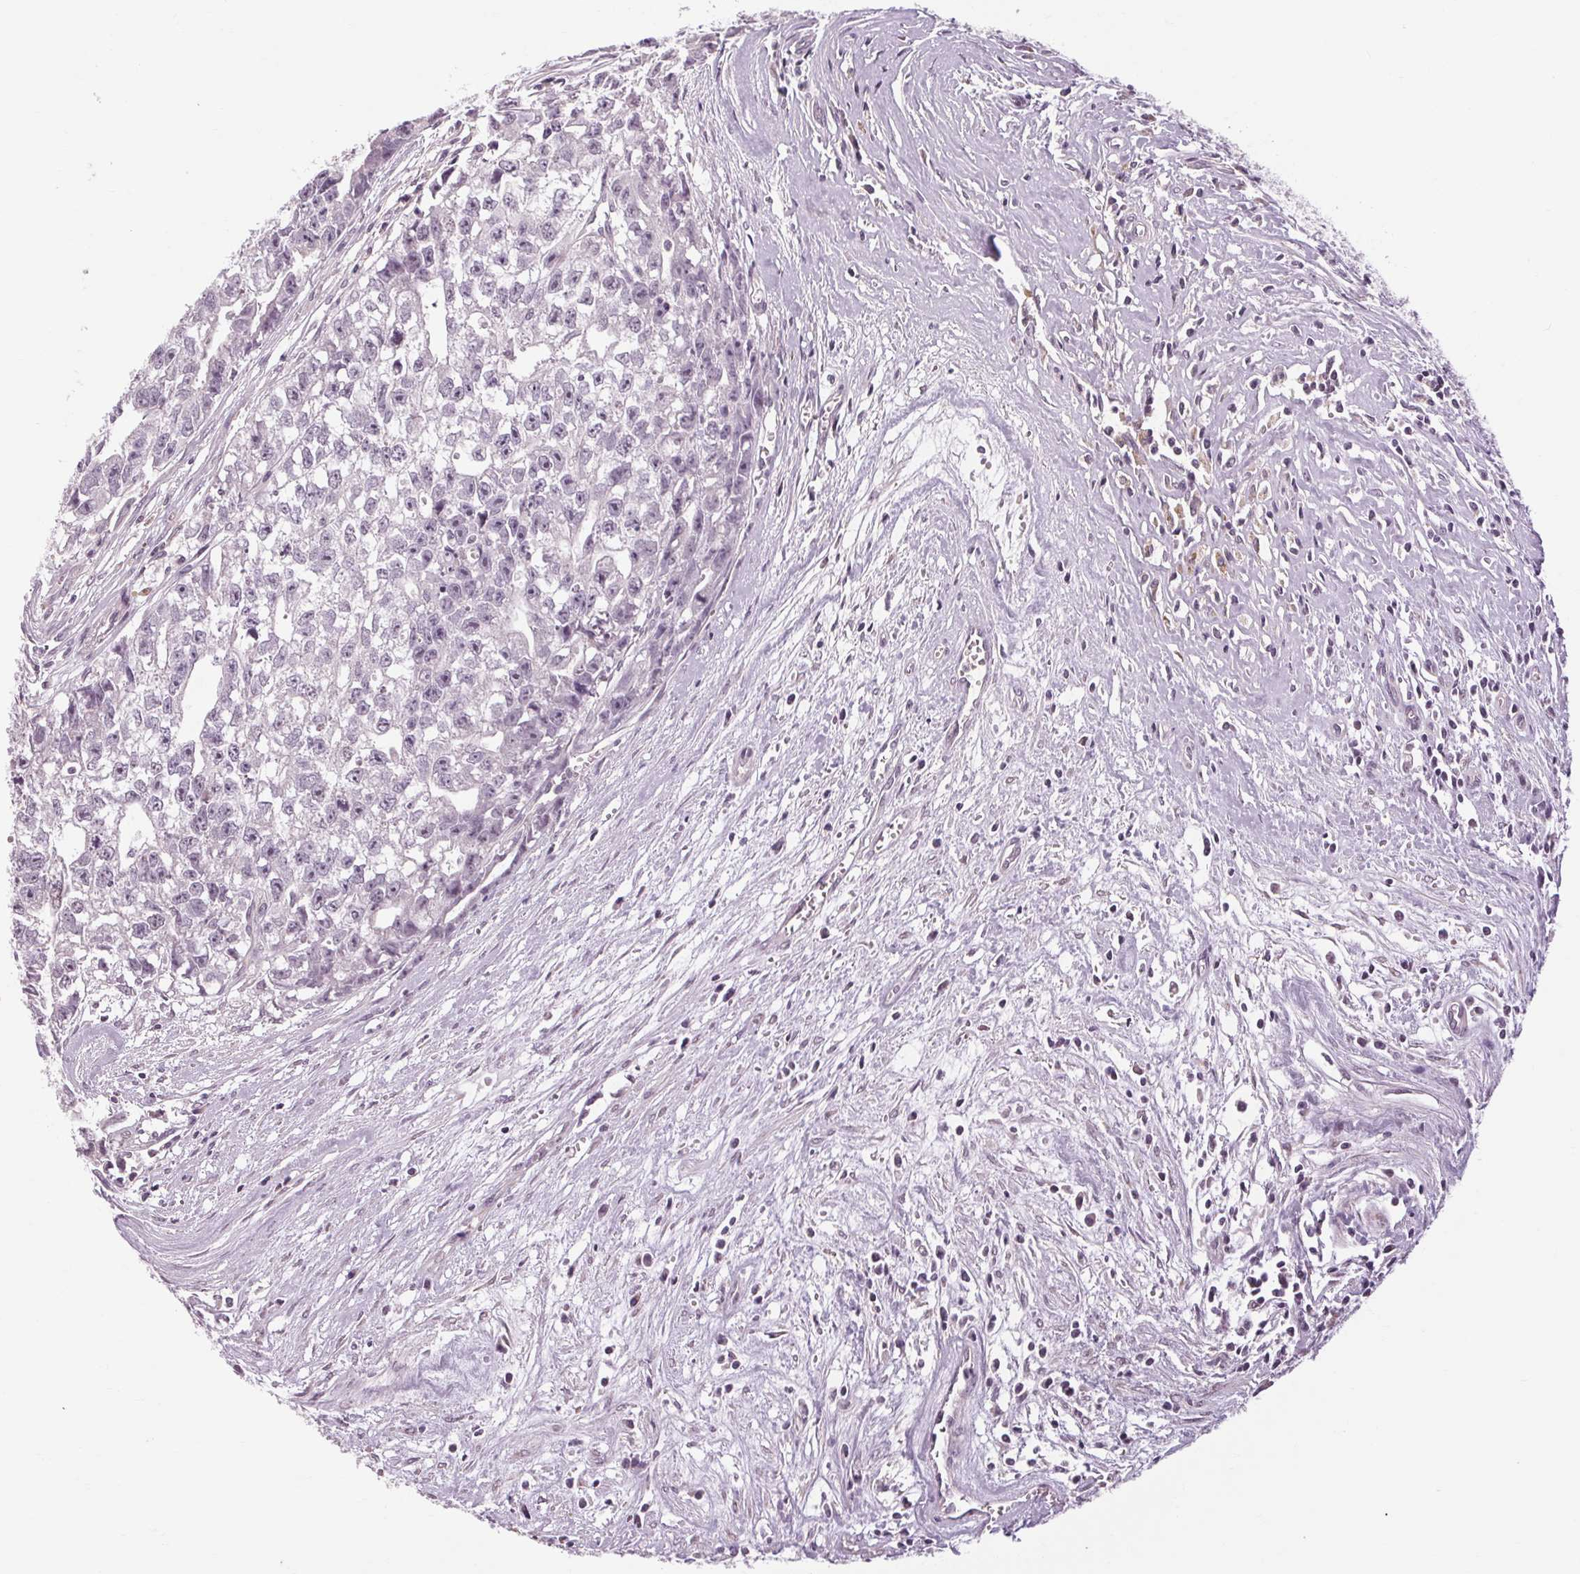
{"staining": {"intensity": "negative", "quantity": "none", "location": "none"}, "tissue": "testis cancer", "cell_type": "Tumor cells", "image_type": "cancer", "snomed": [{"axis": "morphology", "description": "Carcinoma, Embryonal, NOS"}, {"axis": "morphology", "description": "Teratoma, malignant, NOS"}, {"axis": "topography", "description": "Testis"}], "caption": "This is a image of IHC staining of testis cancer (teratoma (malignant)), which shows no expression in tumor cells.", "gene": "KLHL40", "patient": {"sex": "male", "age": 24}}